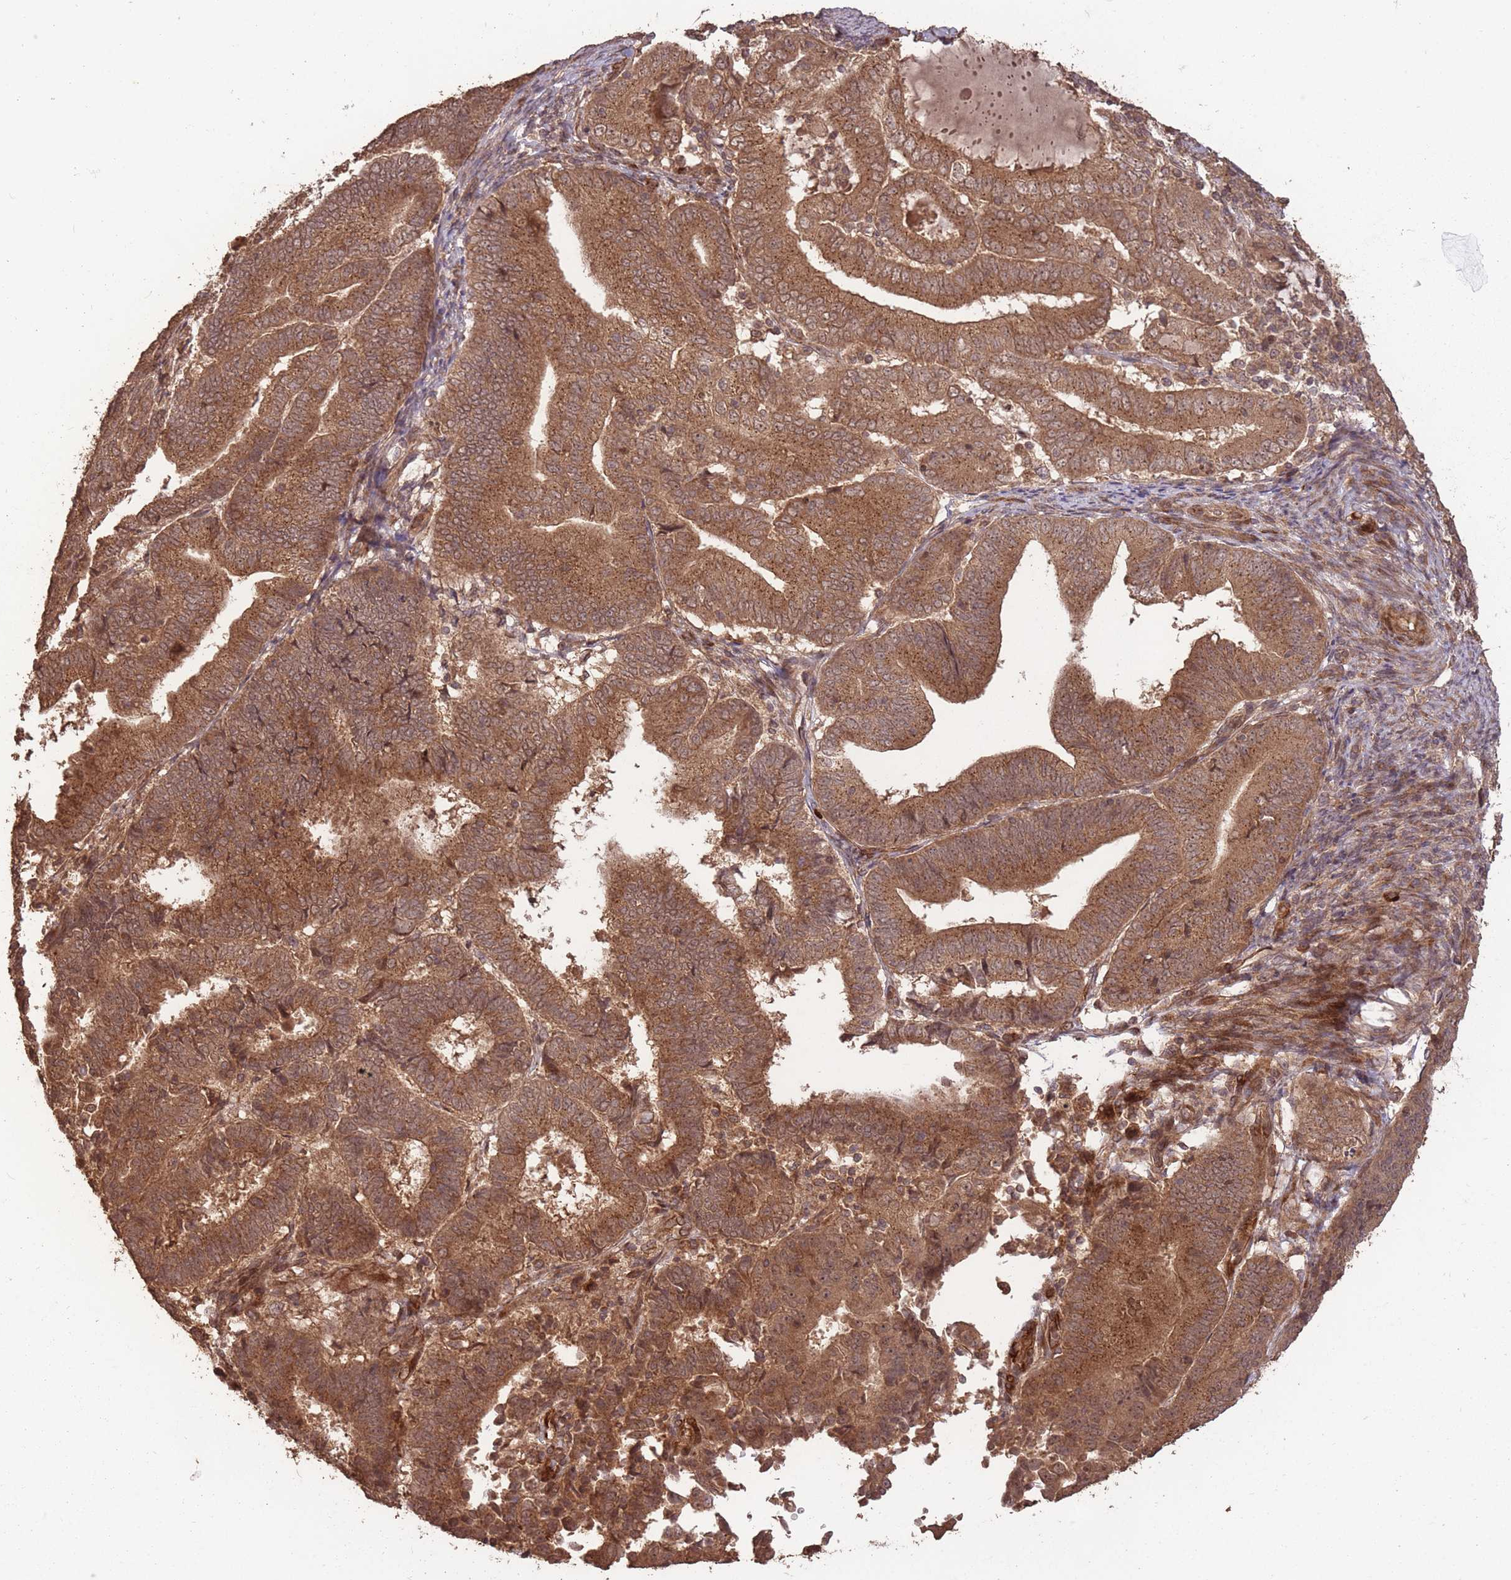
{"staining": {"intensity": "strong", "quantity": ">75%", "location": "cytoplasmic/membranous"}, "tissue": "endometrial cancer", "cell_type": "Tumor cells", "image_type": "cancer", "snomed": [{"axis": "morphology", "description": "Adenocarcinoma, NOS"}, {"axis": "topography", "description": "Endometrium"}], "caption": "IHC image of human endometrial cancer (adenocarcinoma) stained for a protein (brown), which reveals high levels of strong cytoplasmic/membranous staining in approximately >75% of tumor cells.", "gene": "ERBB3", "patient": {"sex": "female", "age": 70}}